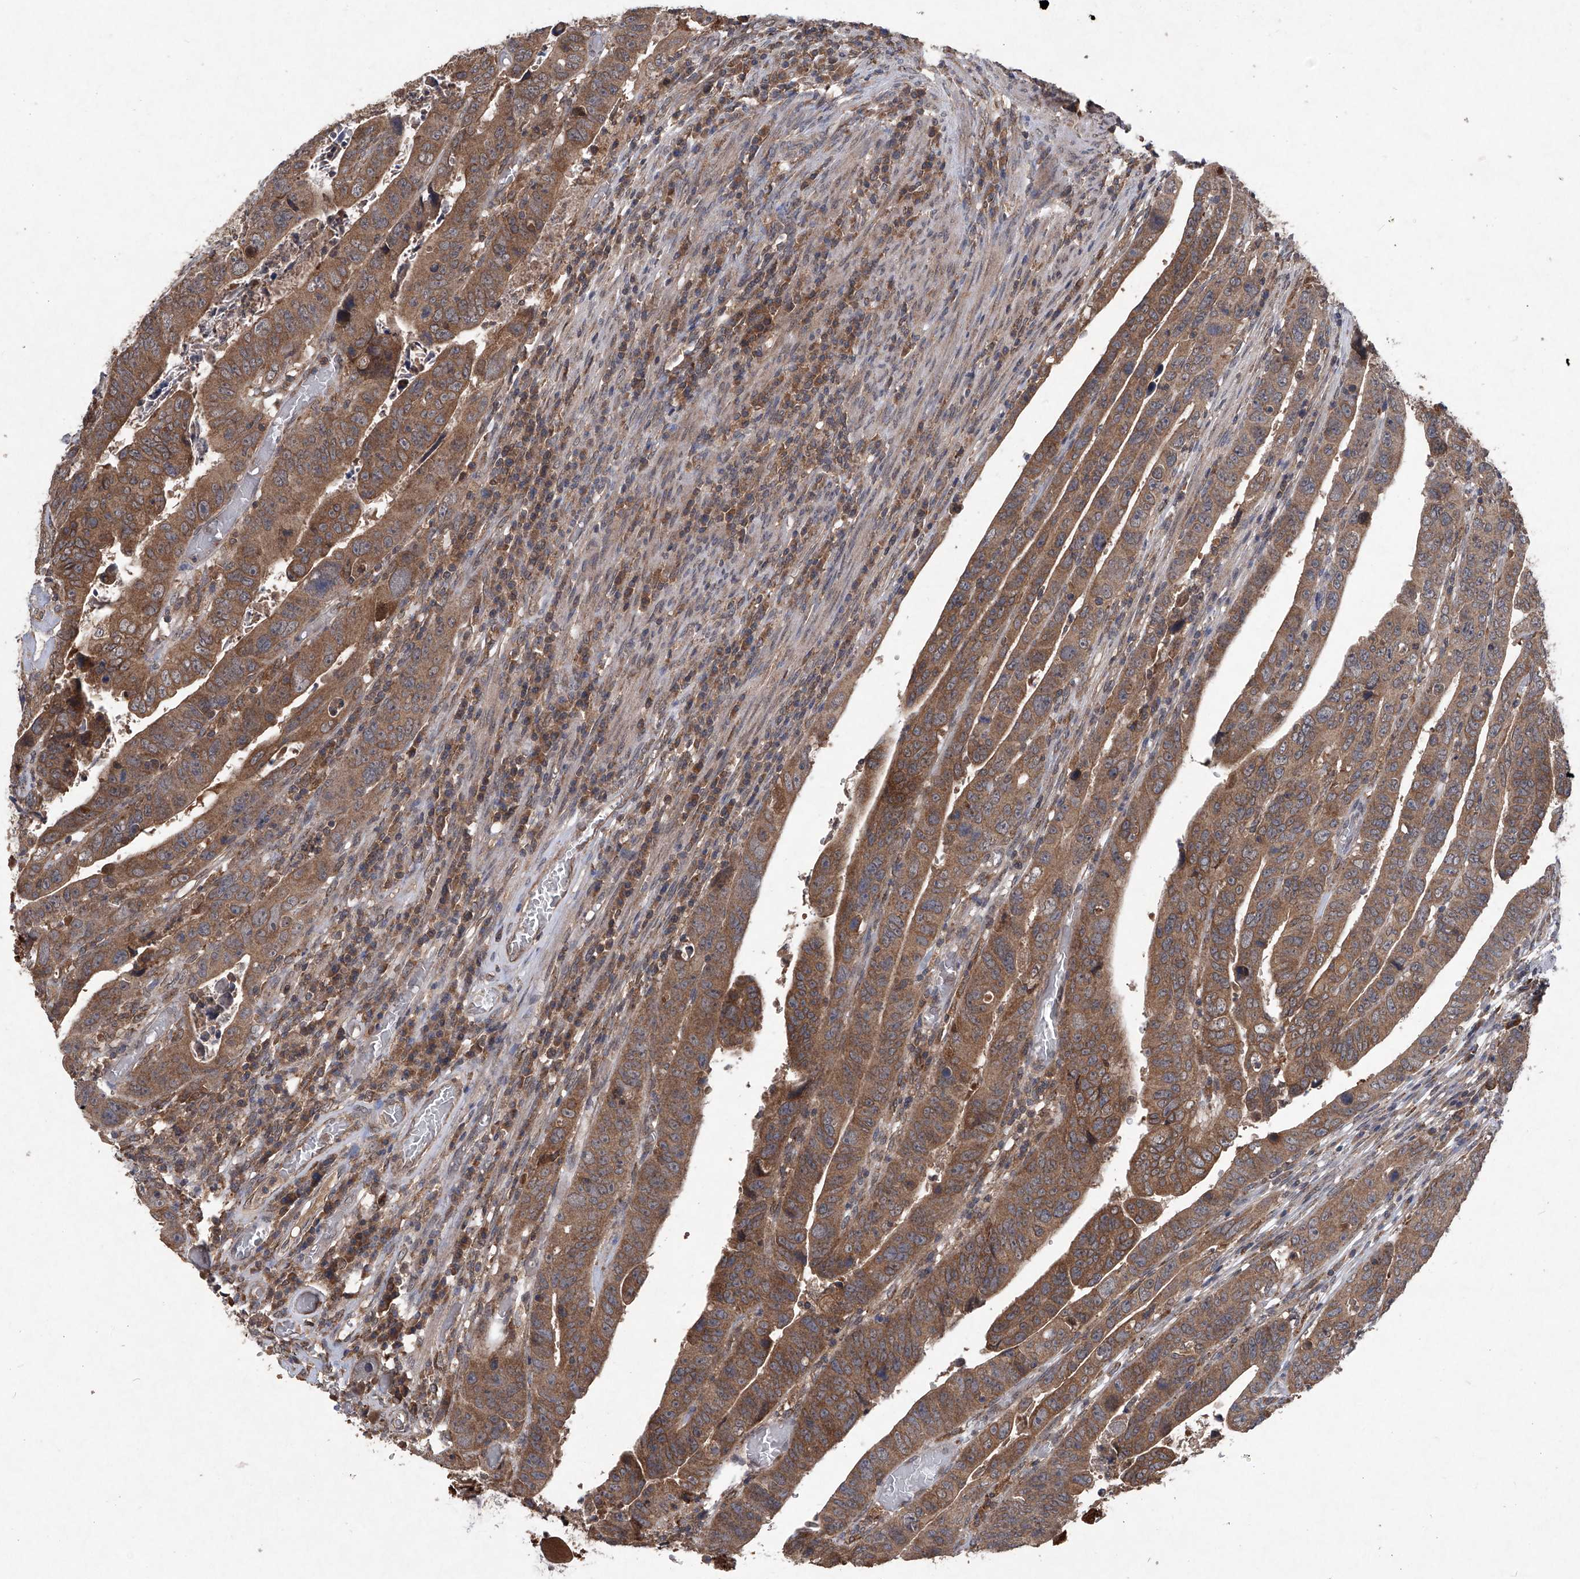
{"staining": {"intensity": "moderate", "quantity": ">75%", "location": "cytoplasmic/membranous"}, "tissue": "colorectal cancer", "cell_type": "Tumor cells", "image_type": "cancer", "snomed": [{"axis": "morphology", "description": "Normal tissue, NOS"}, {"axis": "morphology", "description": "Adenocarcinoma, NOS"}, {"axis": "topography", "description": "Rectum"}], "caption": "Immunohistochemistry of adenocarcinoma (colorectal) reveals medium levels of moderate cytoplasmic/membranous expression in about >75% of tumor cells.", "gene": "SUMF2", "patient": {"sex": "female", "age": 65}}